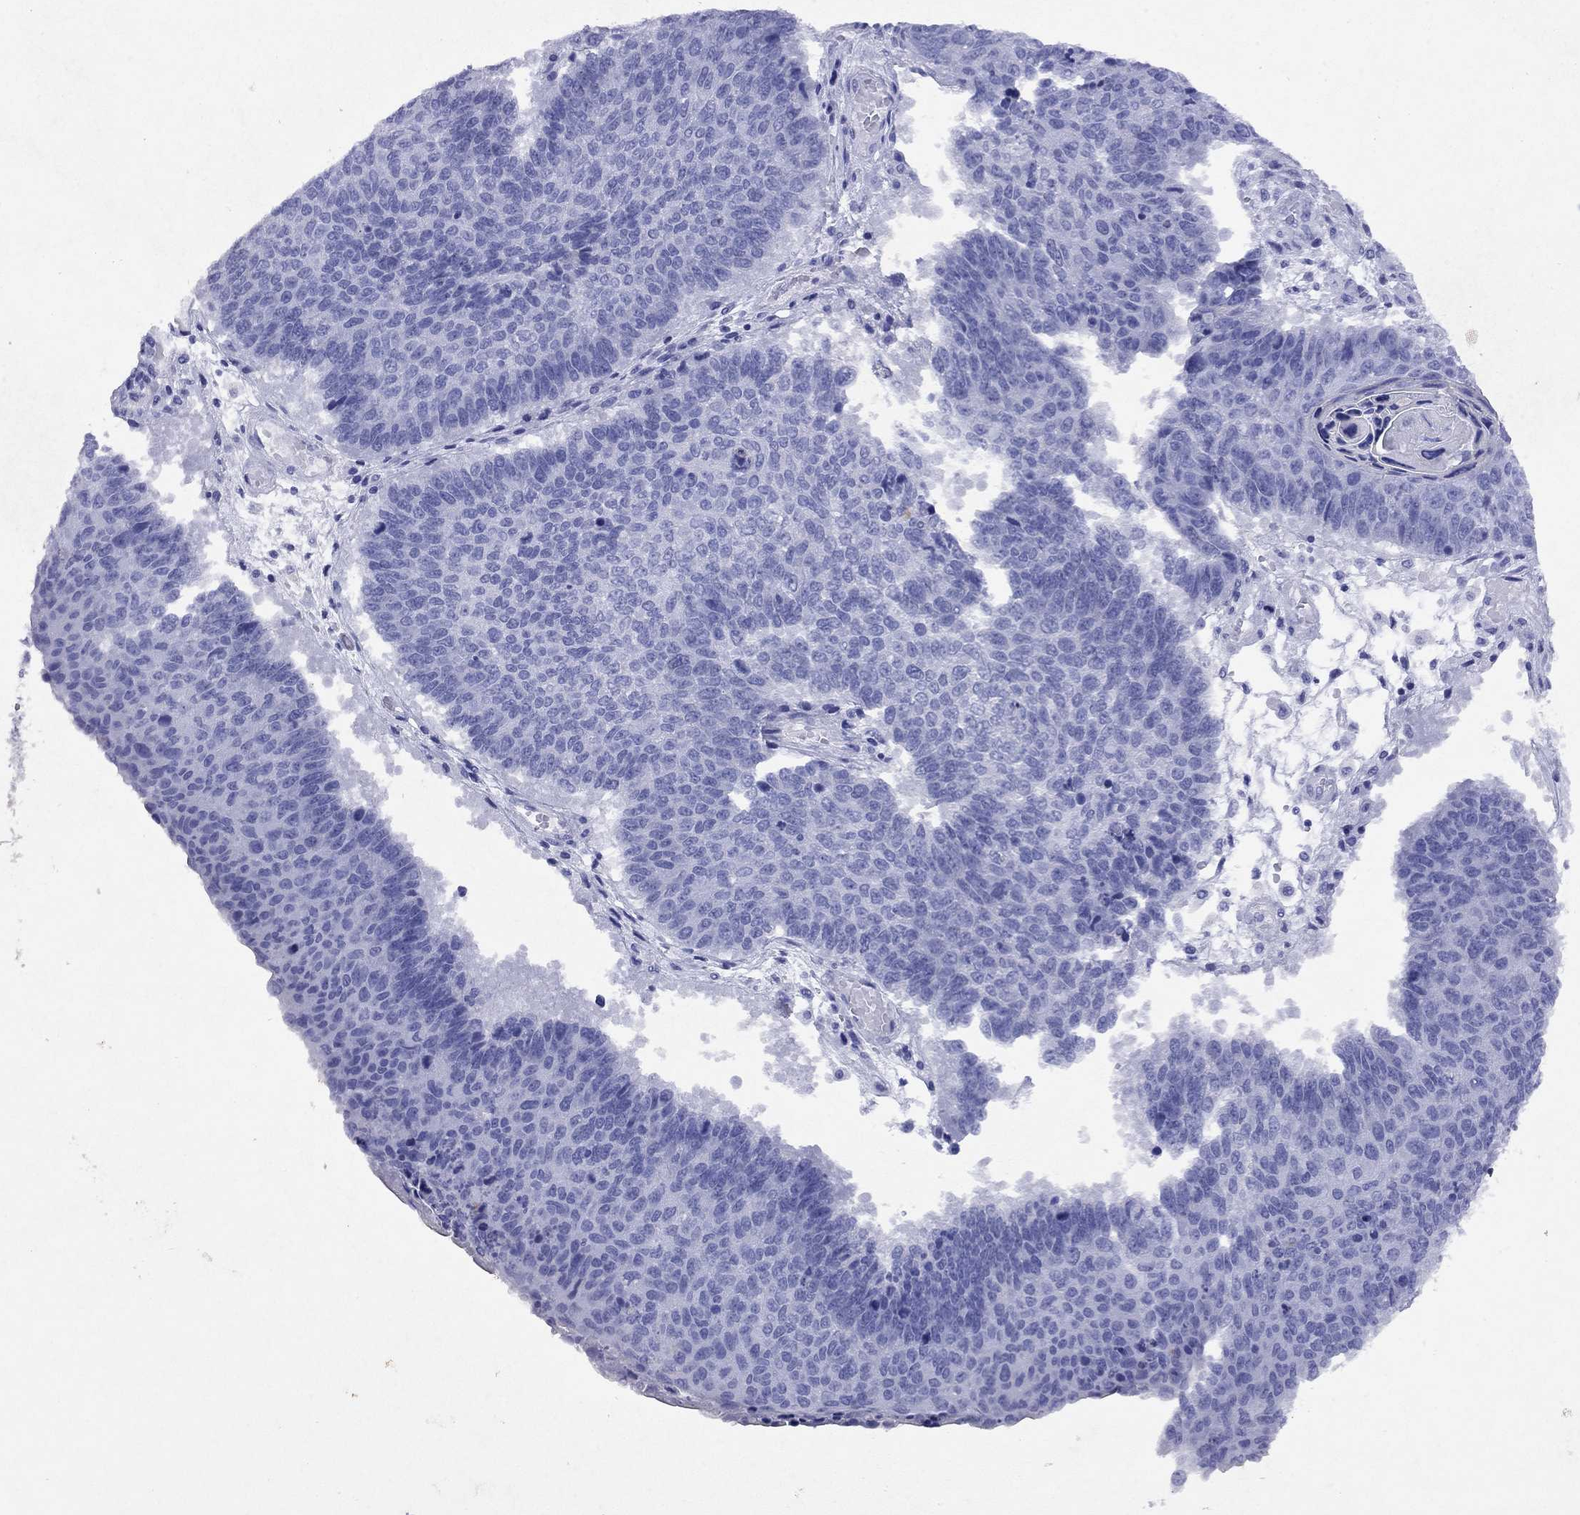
{"staining": {"intensity": "negative", "quantity": "none", "location": "none"}, "tissue": "lung cancer", "cell_type": "Tumor cells", "image_type": "cancer", "snomed": [{"axis": "morphology", "description": "Squamous cell carcinoma, NOS"}, {"axis": "topography", "description": "Lung"}], "caption": "Protein analysis of lung cancer (squamous cell carcinoma) reveals no significant expression in tumor cells. (DAB (3,3'-diaminobenzidine) immunohistochemistry (IHC) with hematoxylin counter stain).", "gene": "ARMC12", "patient": {"sex": "male", "age": 73}}